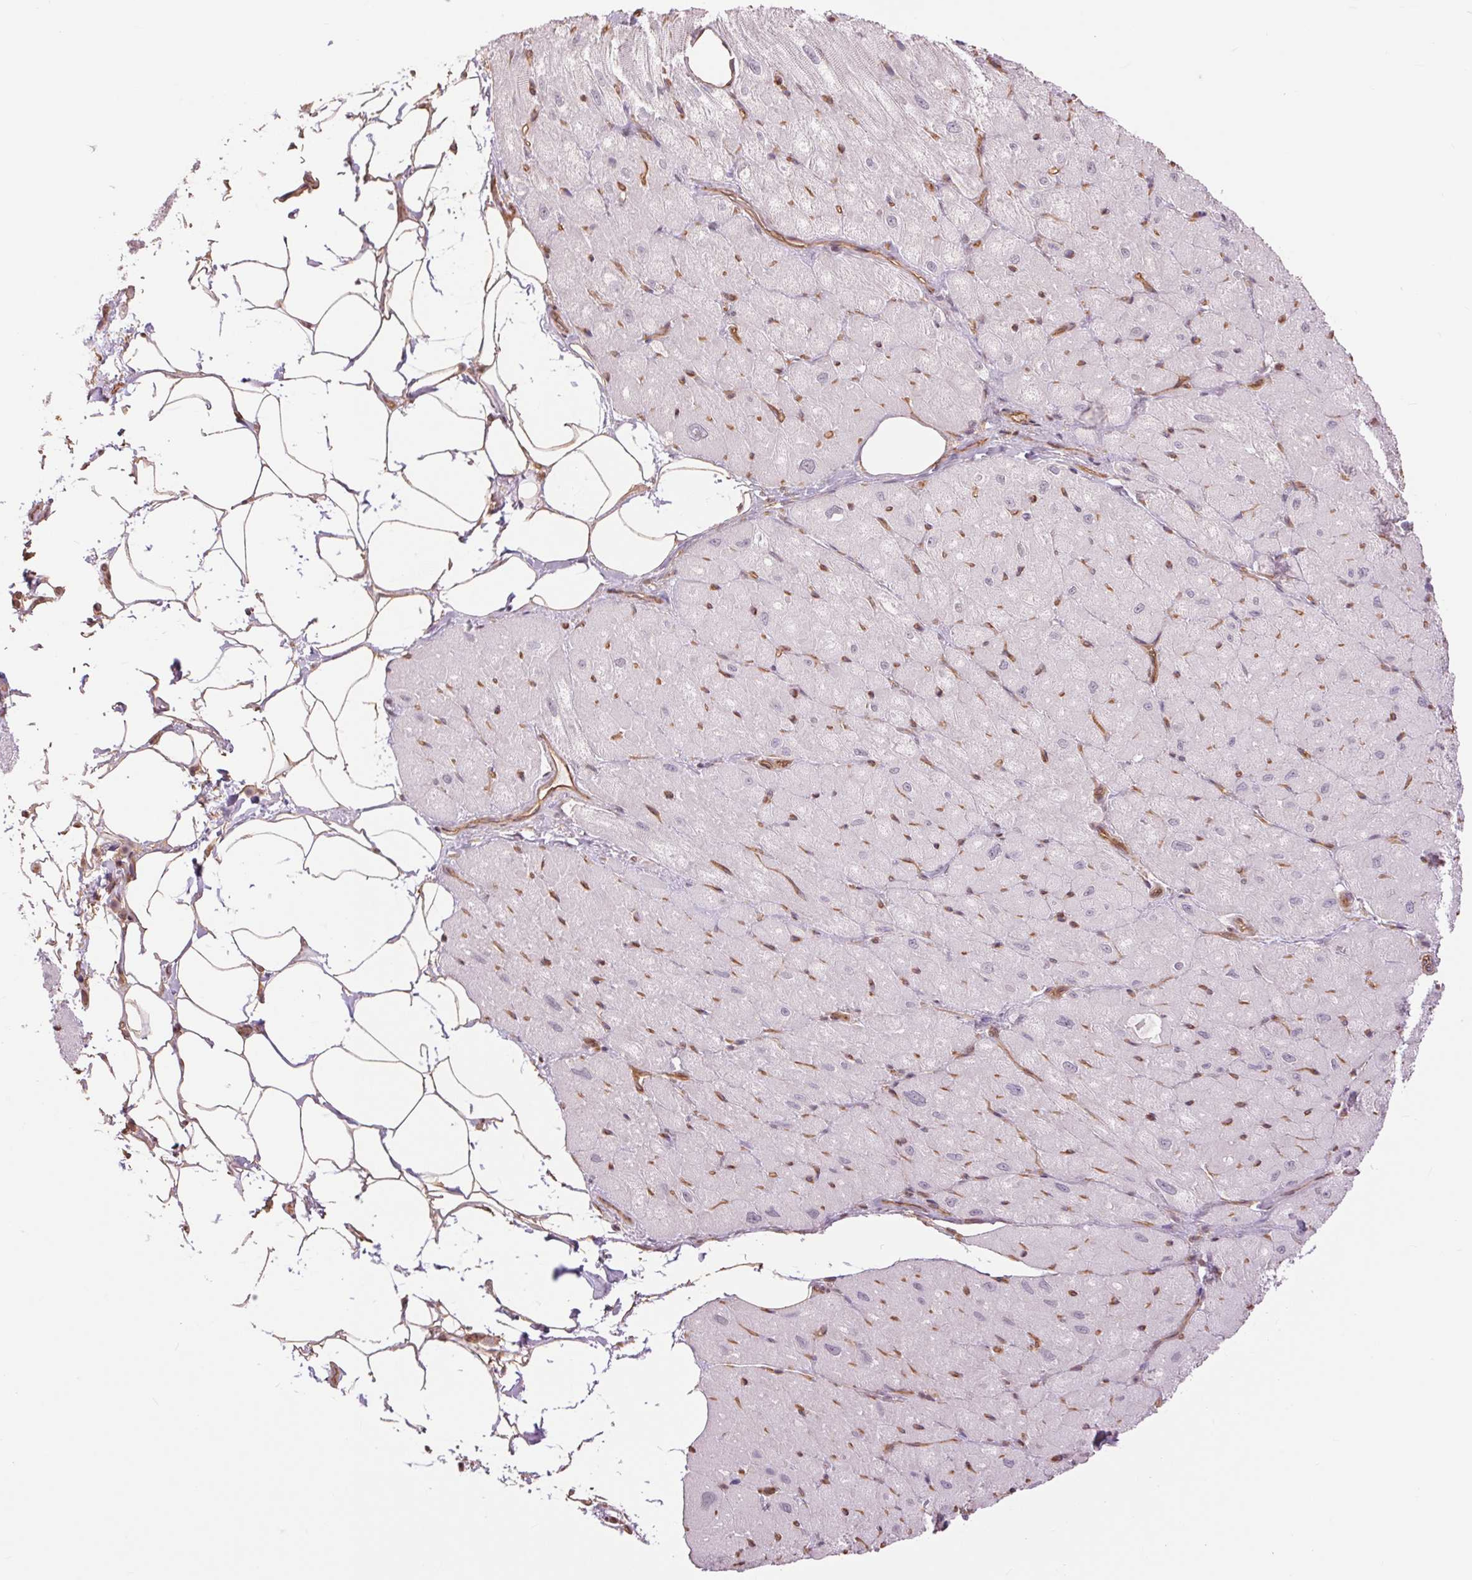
{"staining": {"intensity": "negative", "quantity": "none", "location": "none"}, "tissue": "heart muscle", "cell_type": "Cardiomyocytes", "image_type": "normal", "snomed": [{"axis": "morphology", "description": "Normal tissue, NOS"}, {"axis": "topography", "description": "Heart"}], "caption": "Immunohistochemical staining of benign heart muscle exhibits no significant expression in cardiomyocytes. (DAB IHC, high magnification).", "gene": "PALM", "patient": {"sex": "male", "age": 62}}